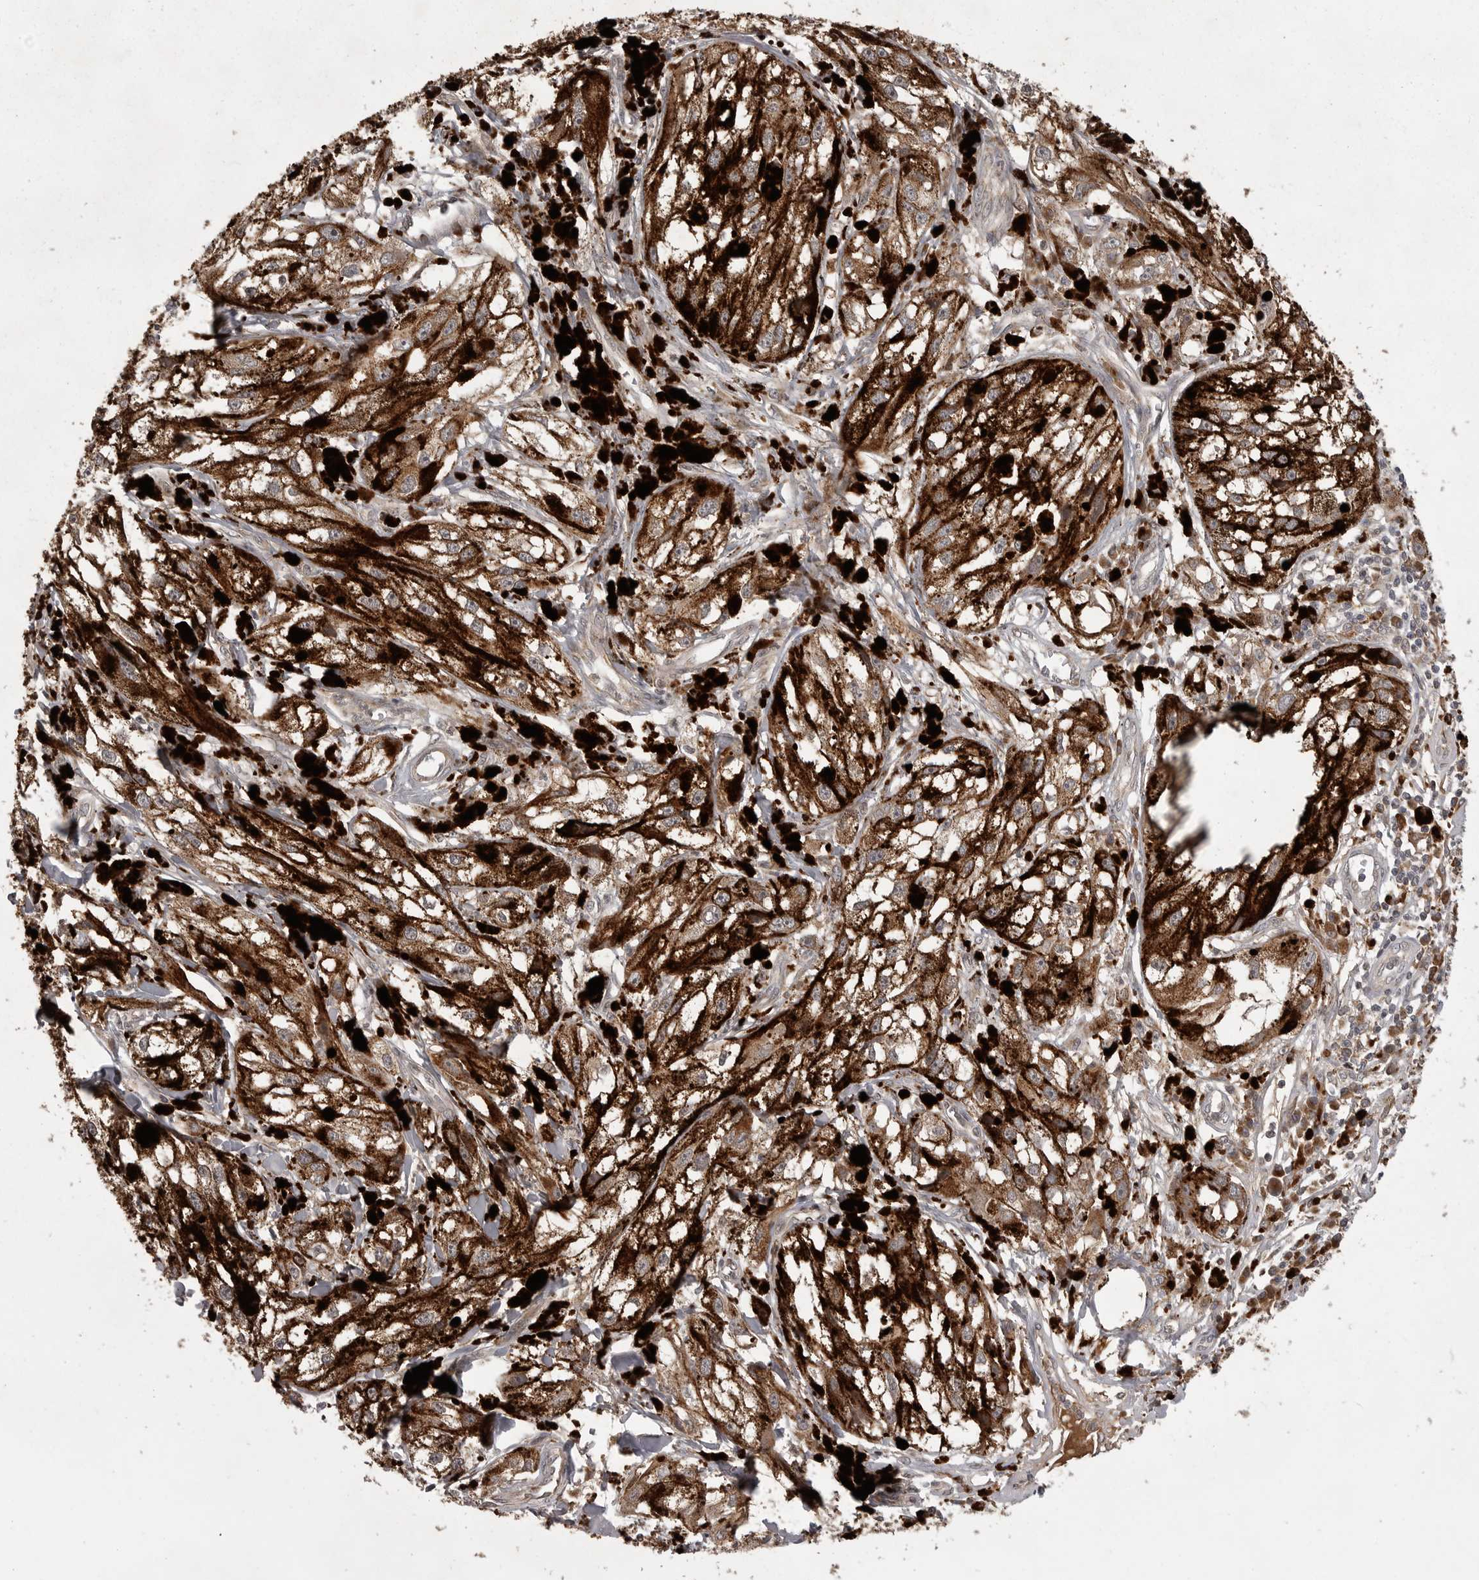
{"staining": {"intensity": "moderate", "quantity": ">75%", "location": "cytoplasmic/membranous"}, "tissue": "melanoma", "cell_type": "Tumor cells", "image_type": "cancer", "snomed": [{"axis": "morphology", "description": "Malignant melanoma, NOS"}, {"axis": "topography", "description": "Skin"}], "caption": "The histopathology image displays immunohistochemical staining of malignant melanoma. There is moderate cytoplasmic/membranous expression is identified in about >75% of tumor cells.", "gene": "GPR31", "patient": {"sex": "male", "age": 88}}